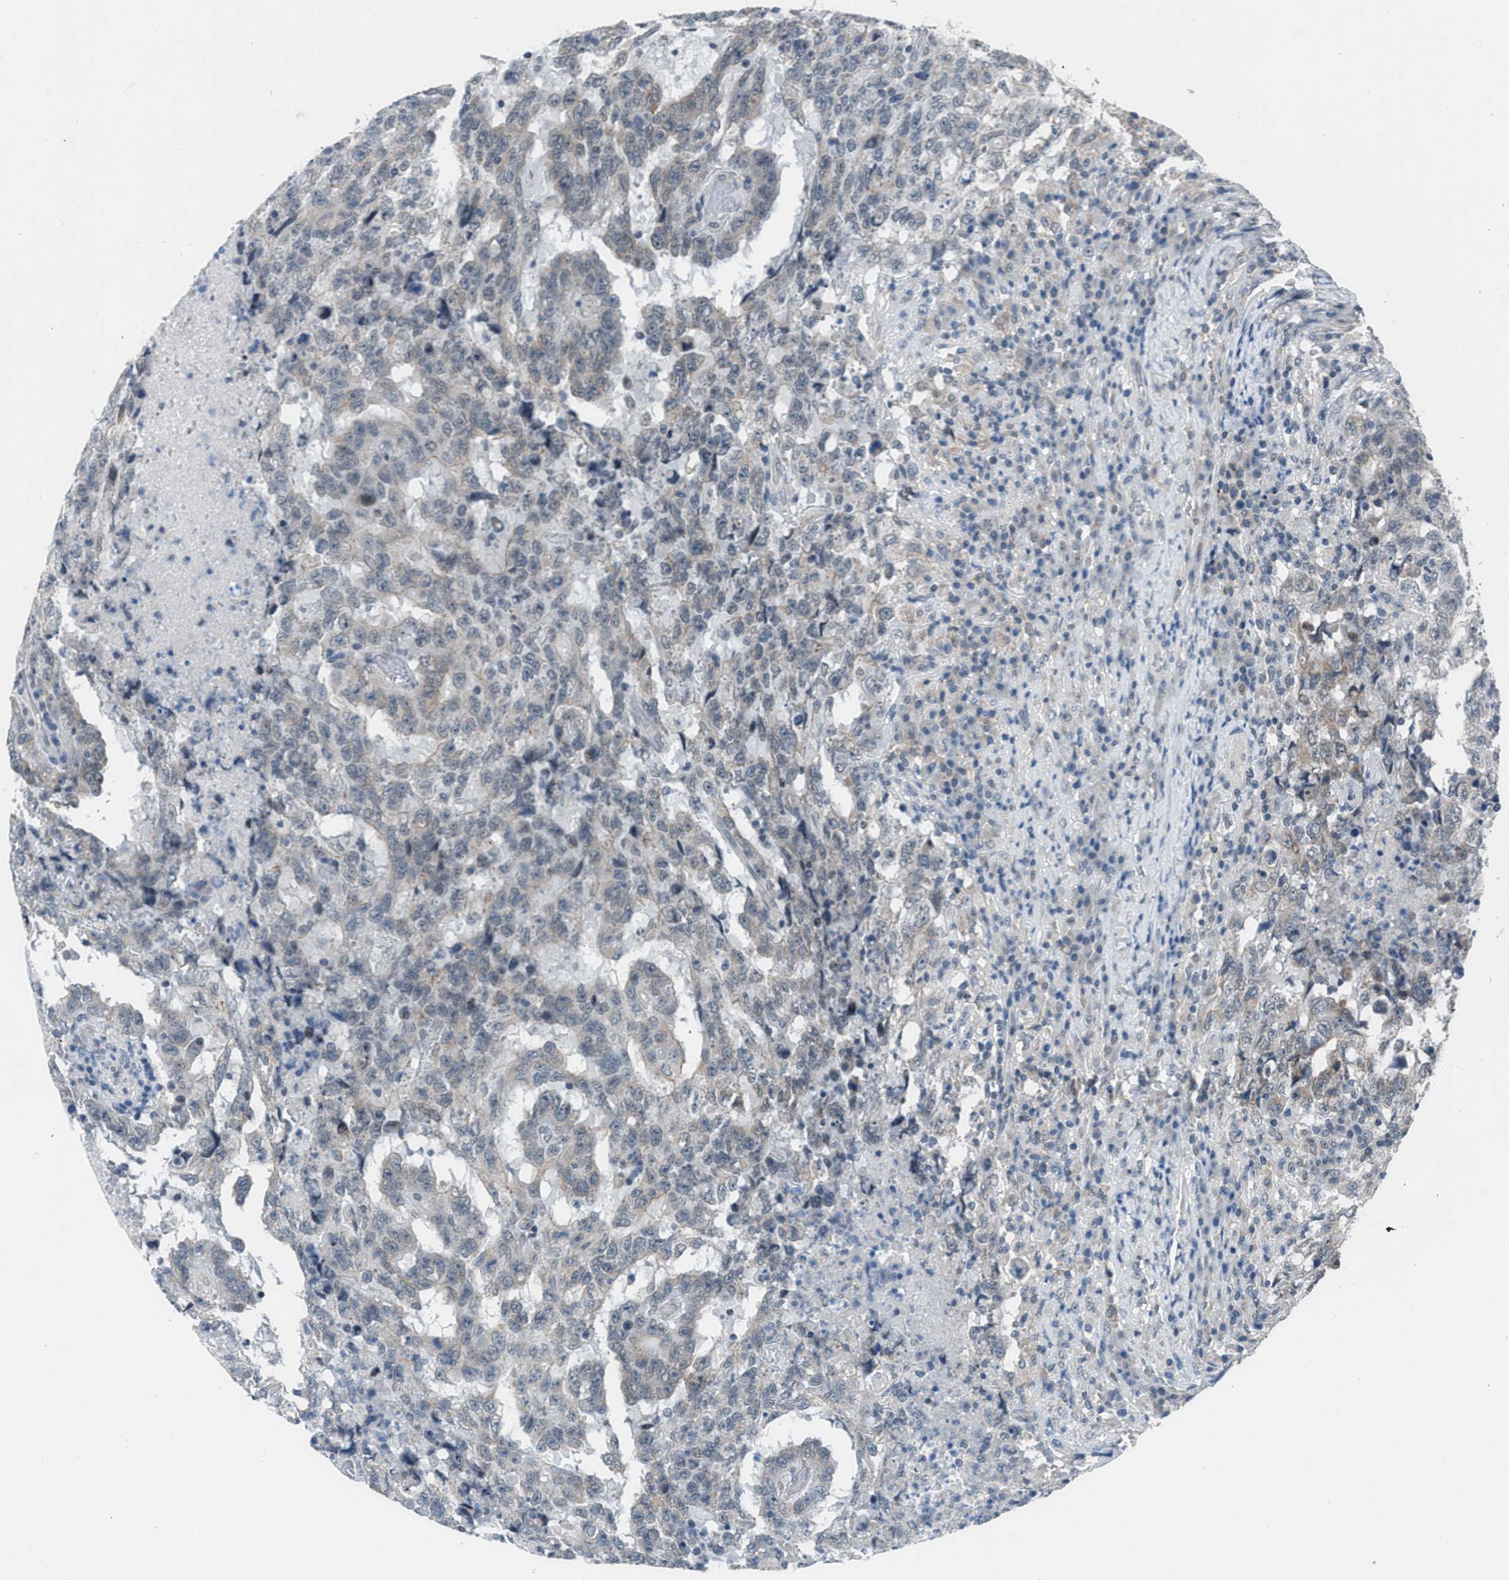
{"staining": {"intensity": "negative", "quantity": "none", "location": "none"}, "tissue": "testis cancer", "cell_type": "Tumor cells", "image_type": "cancer", "snomed": [{"axis": "morphology", "description": "Necrosis, NOS"}, {"axis": "morphology", "description": "Carcinoma, Embryonal, NOS"}, {"axis": "topography", "description": "Testis"}], "caption": "DAB (3,3'-diaminobenzidine) immunohistochemical staining of embryonal carcinoma (testis) shows no significant staining in tumor cells.", "gene": "ANAPC11", "patient": {"sex": "male", "age": 19}}